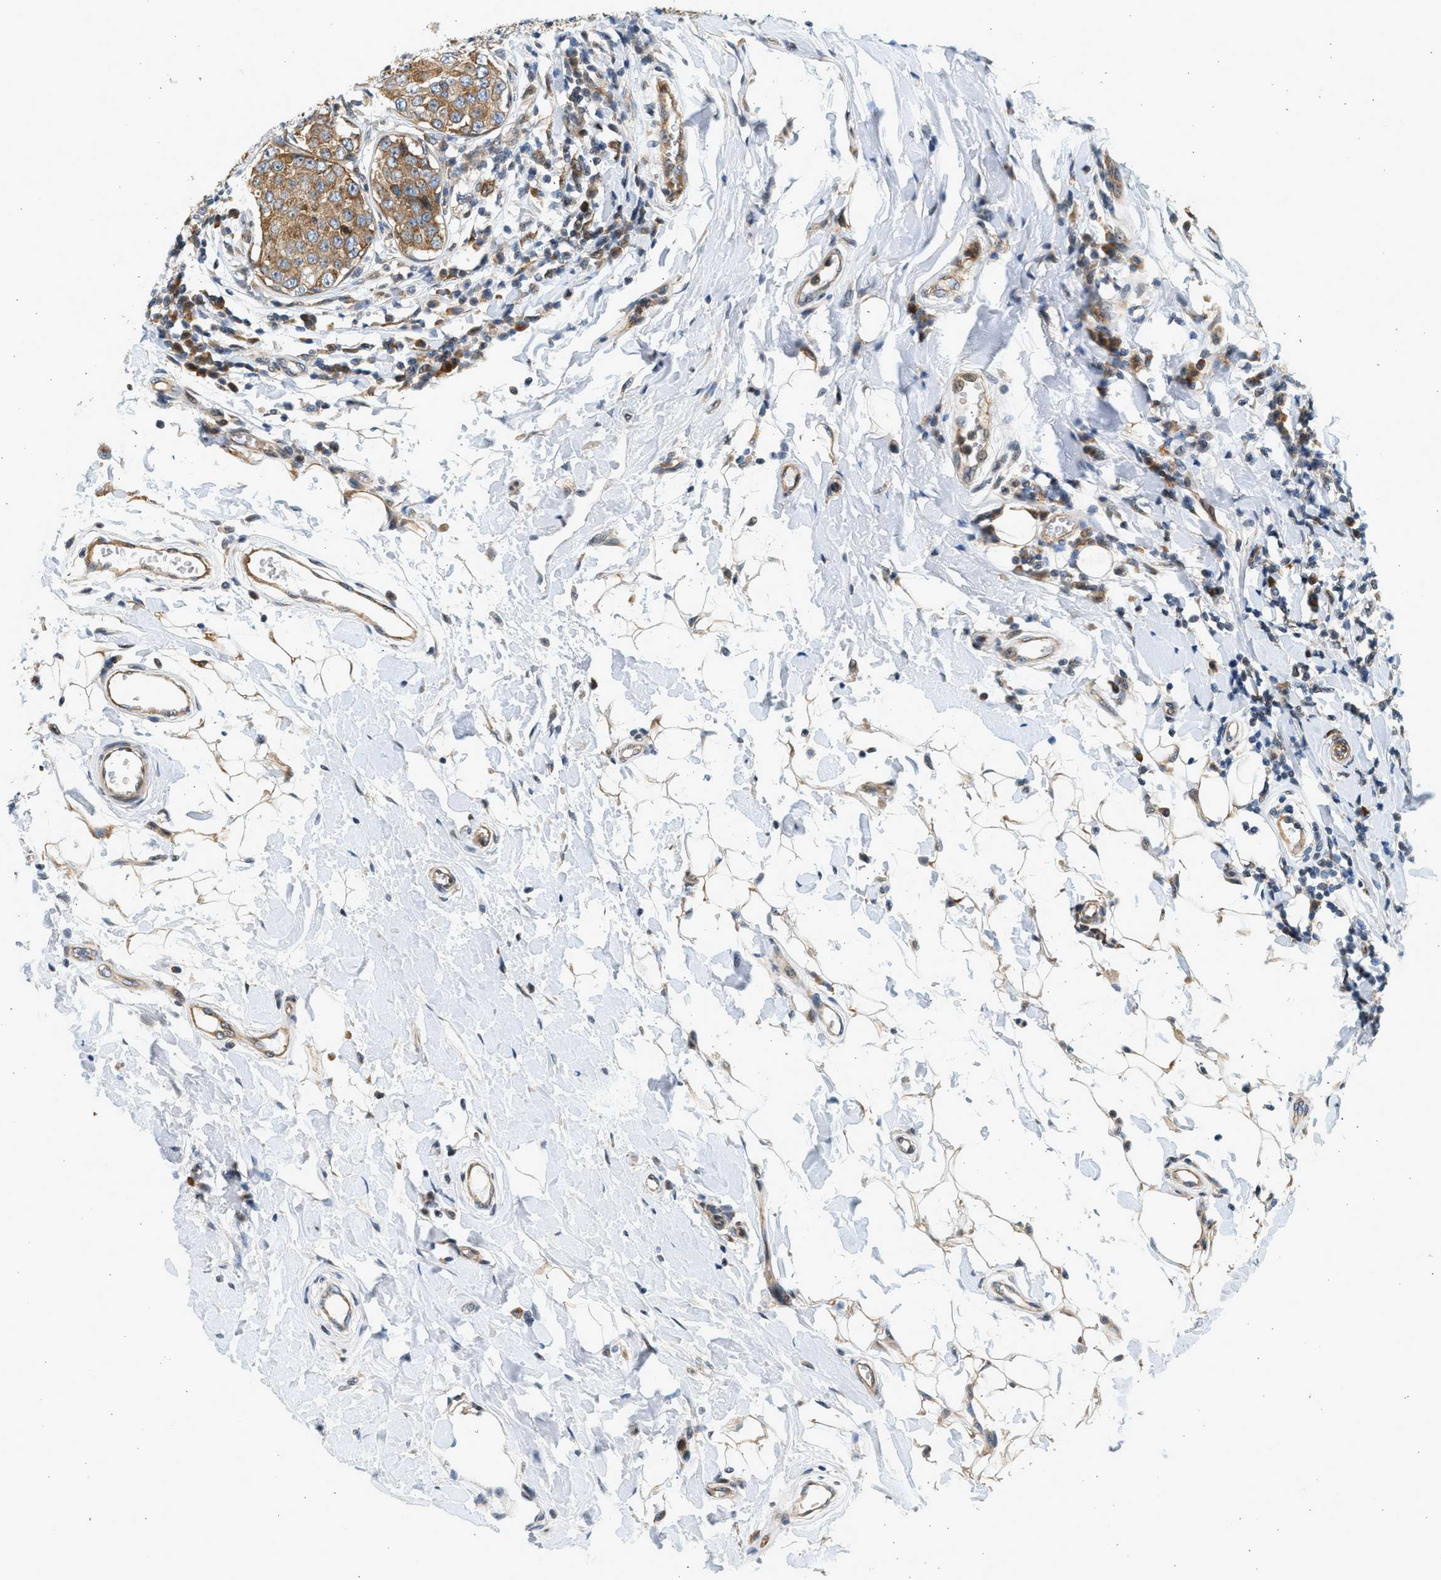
{"staining": {"intensity": "moderate", "quantity": ">75%", "location": "cytoplasmic/membranous"}, "tissue": "breast cancer", "cell_type": "Tumor cells", "image_type": "cancer", "snomed": [{"axis": "morphology", "description": "Duct carcinoma"}, {"axis": "topography", "description": "Breast"}], "caption": "Breast cancer stained for a protein exhibits moderate cytoplasmic/membranous positivity in tumor cells.", "gene": "NRSN2", "patient": {"sex": "female", "age": 27}}